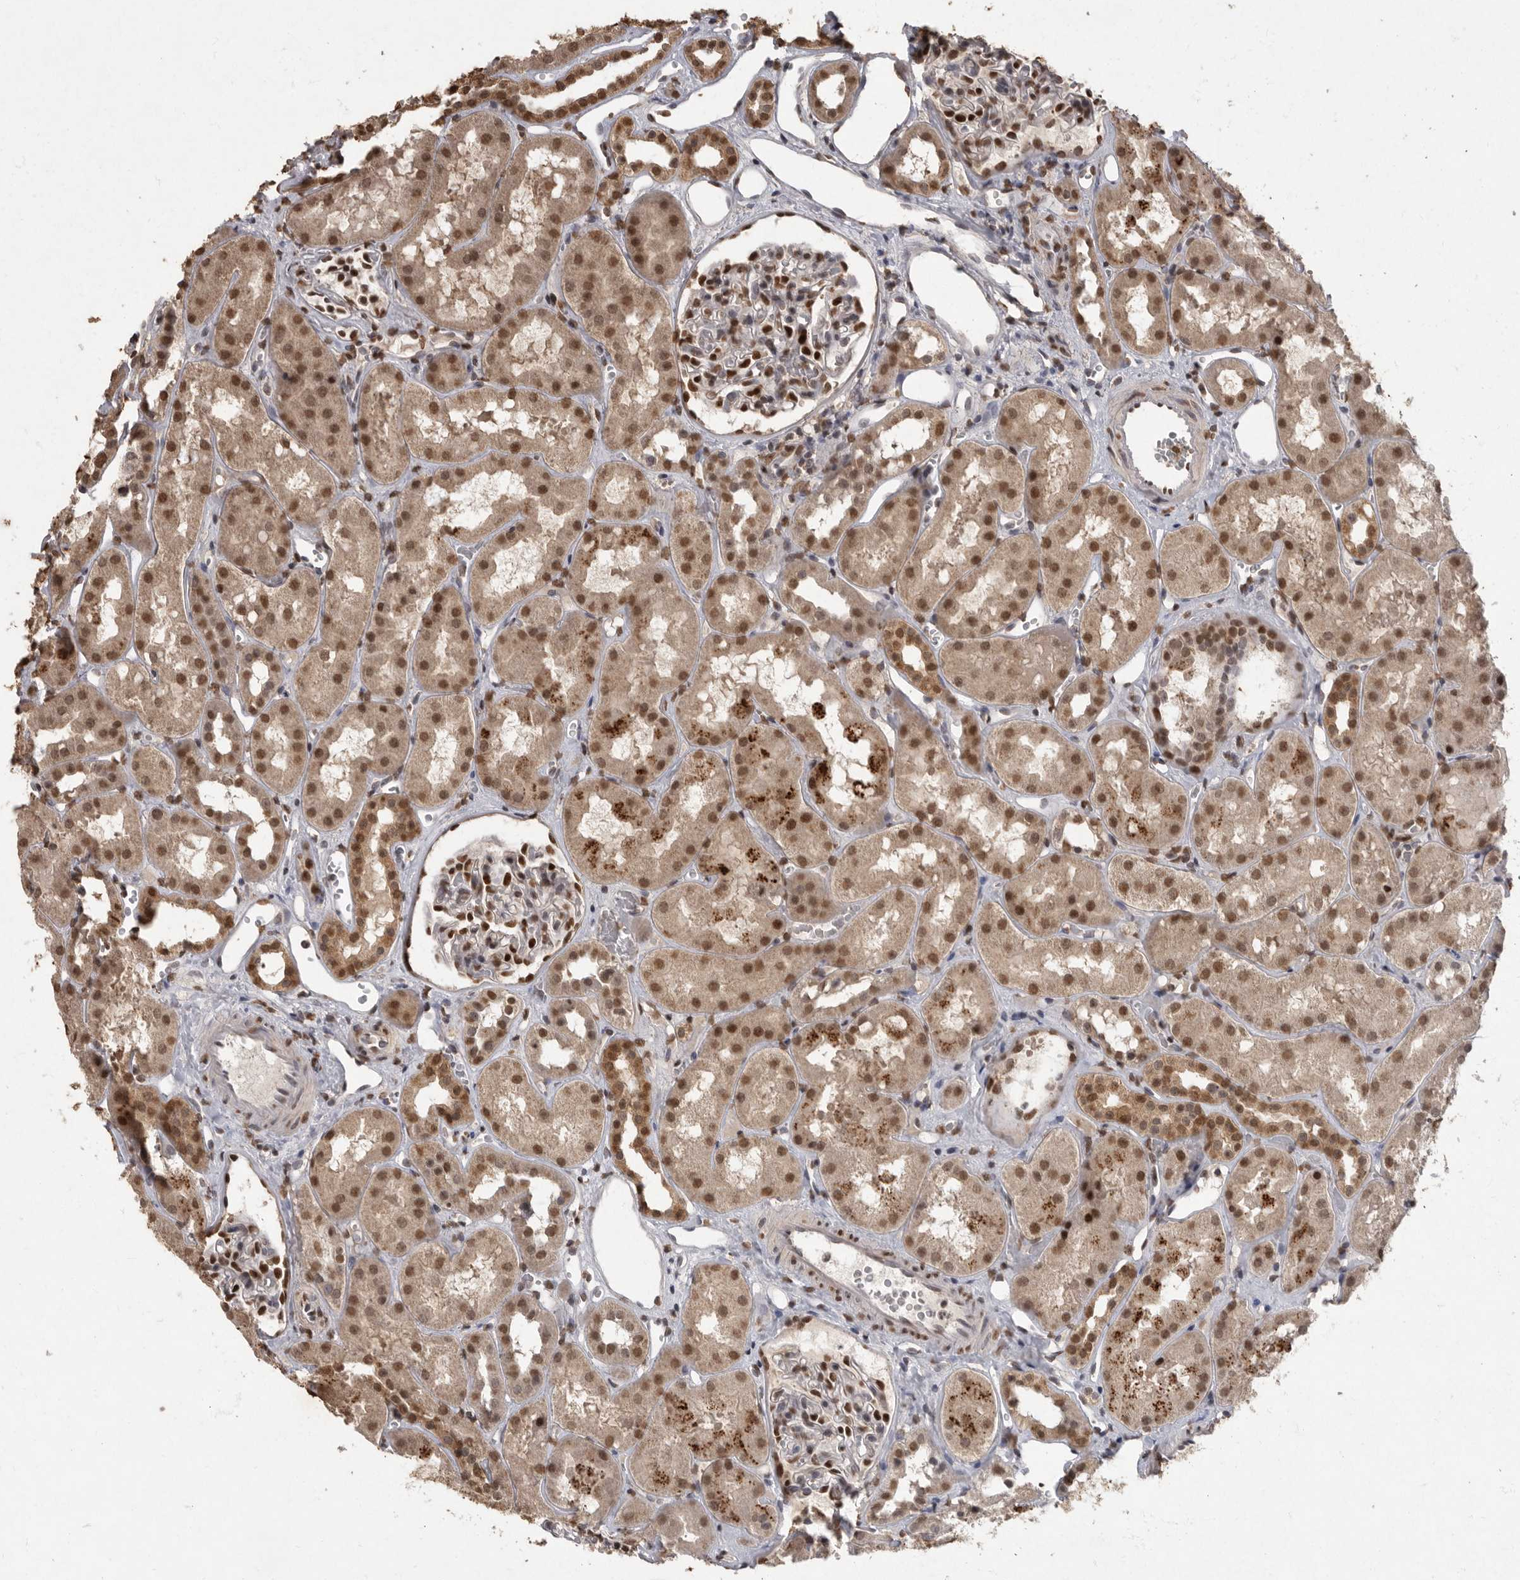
{"staining": {"intensity": "strong", "quantity": "25%-75%", "location": "nuclear"}, "tissue": "kidney", "cell_type": "Cells in glomeruli", "image_type": "normal", "snomed": [{"axis": "morphology", "description": "Normal tissue, NOS"}, {"axis": "topography", "description": "Kidney"}], "caption": "Kidney stained with a brown dye demonstrates strong nuclear positive staining in approximately 25%-75% of cells in glomeruli.", "gene": "NBL1", "patient": {"sex": "male", "age": 16}}